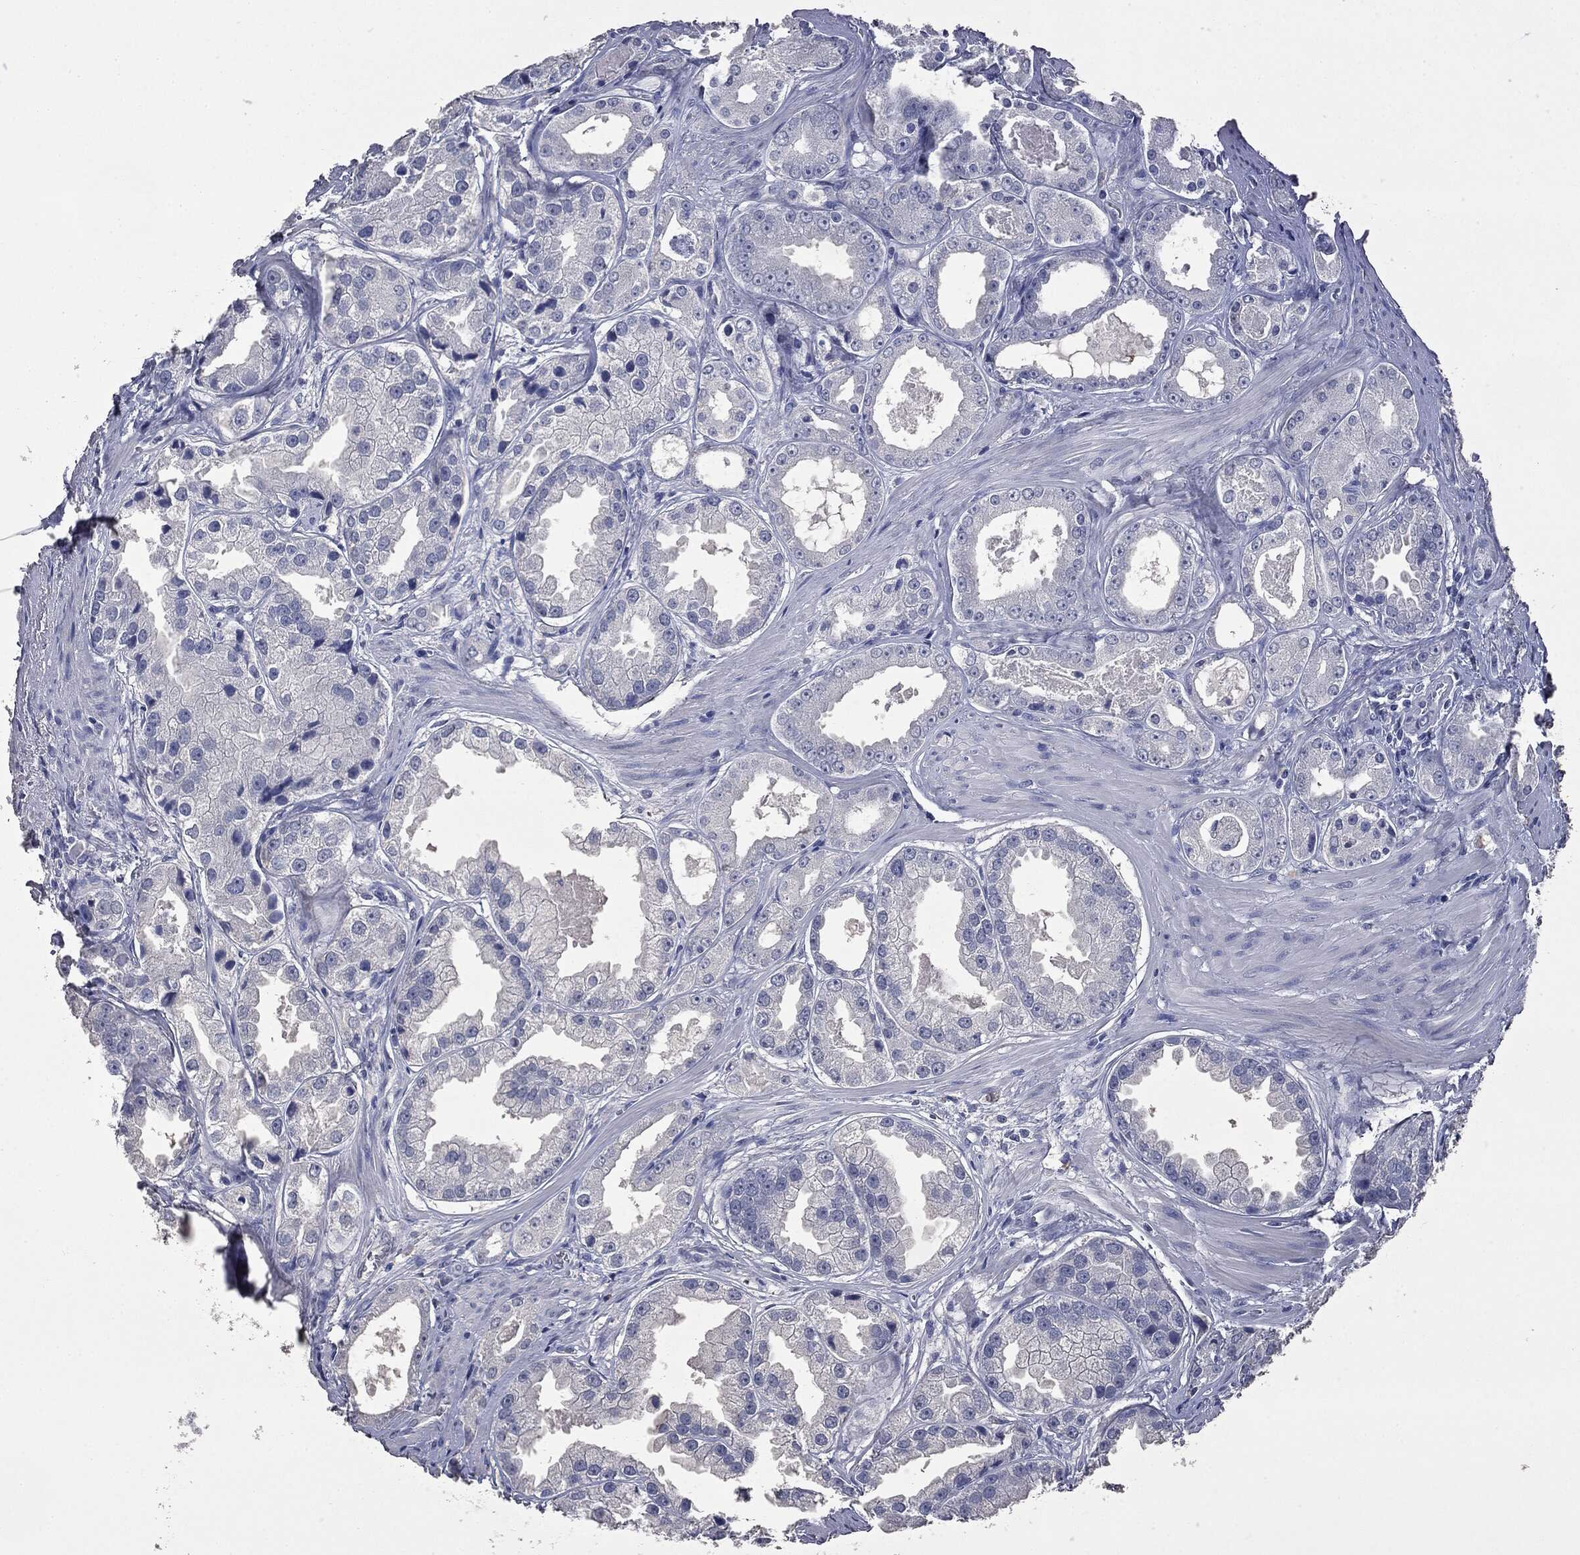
{"staining": {"intensity": "negative", "quantity": "none", "location": "none"}, "tissue": "prostate cancer", "cell_type": "Tumor cells", "image_type": "cancer", "snomed": [{"axis": "morphology", "description": "Adenocarcinoma, NOS"}, {"axis": "topography", "description": "Prostate"}], "caption": "Immunohistochemical staining of human prostate cancer (adenocarcinoma) shows no significant expression in tumor cells.", "gene": "ATP2A1", "patient": {"sex": "male", "age": 61}}